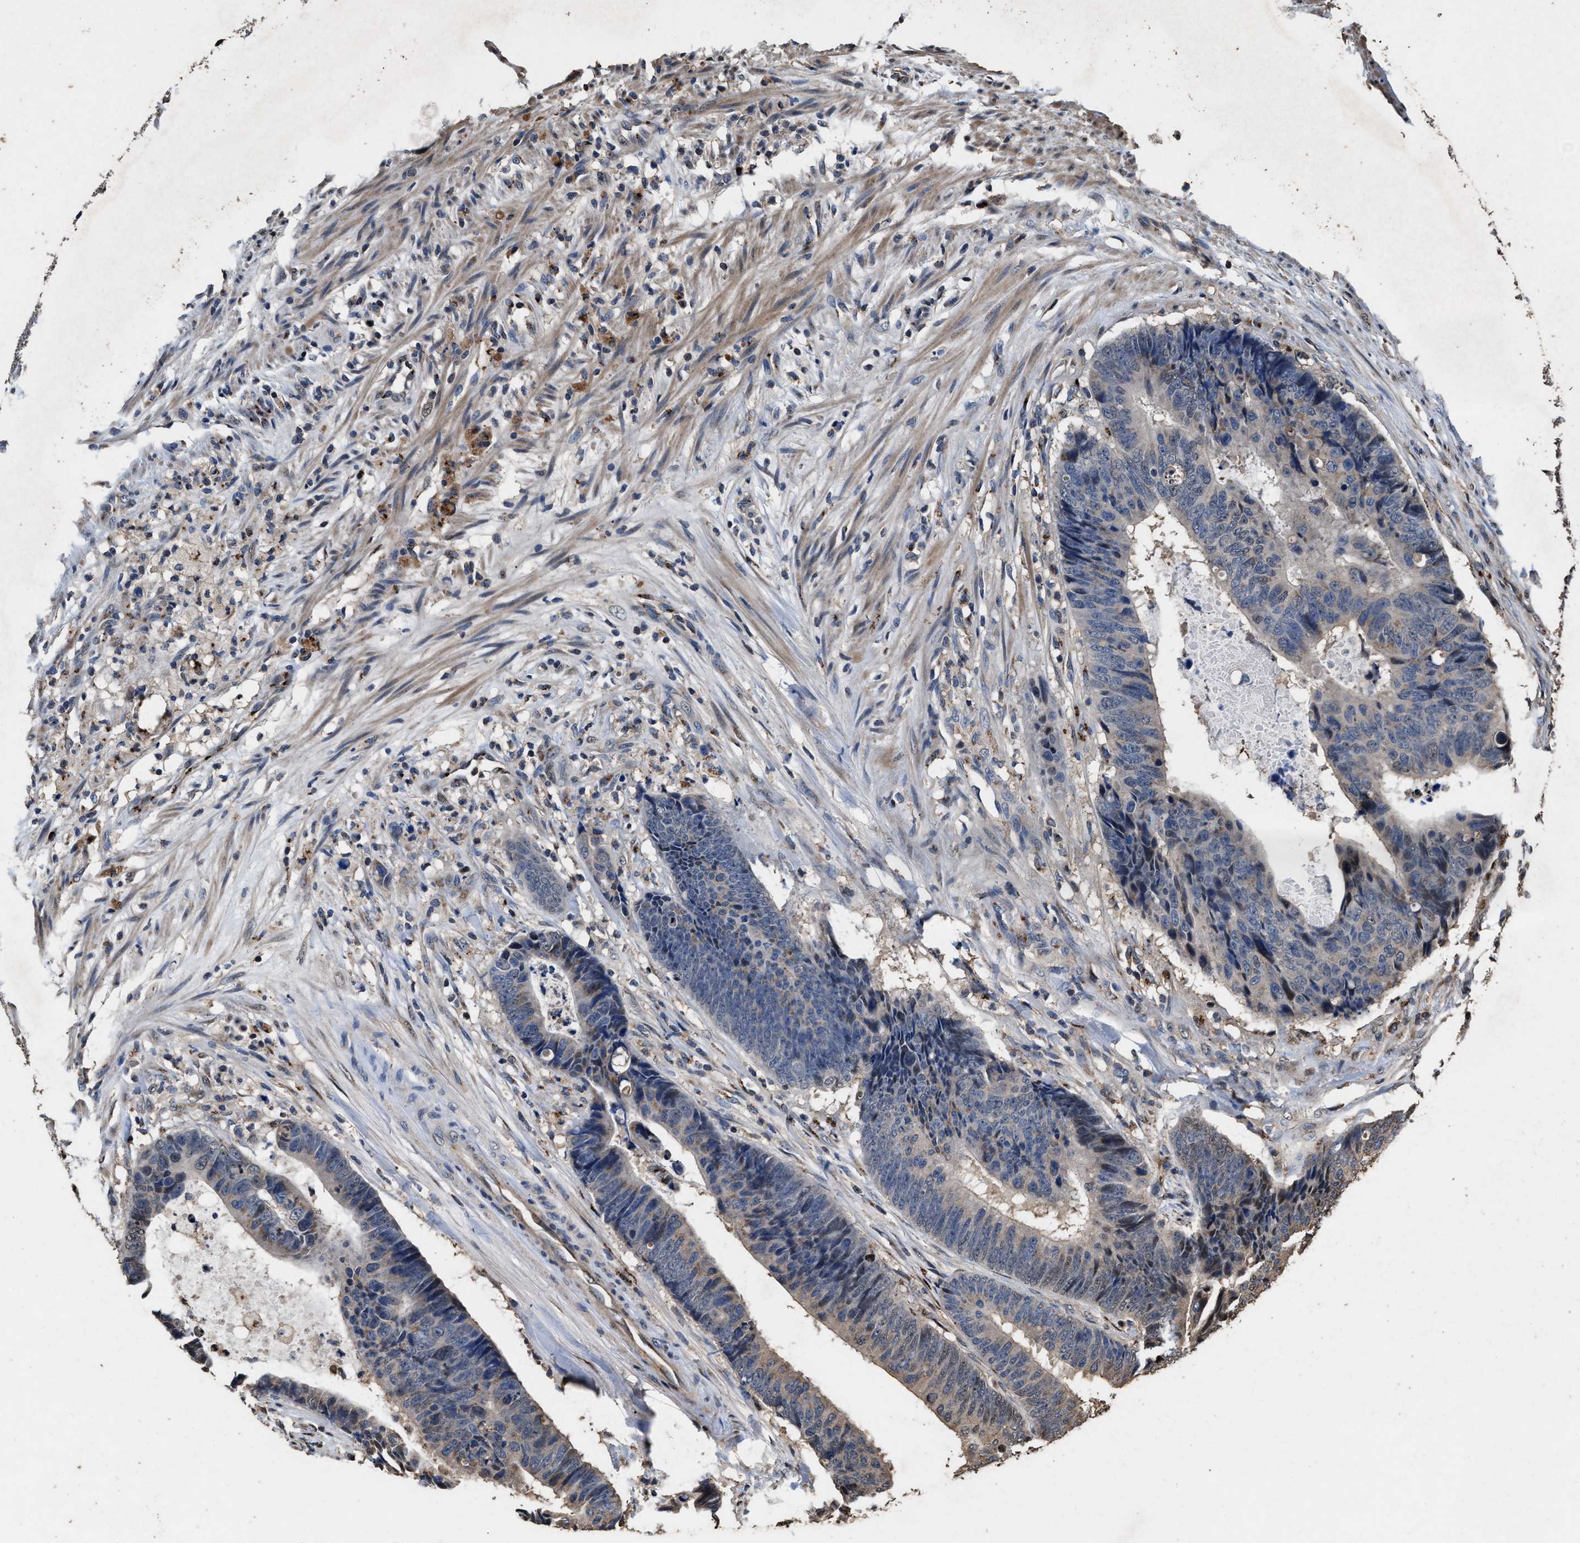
{"staining": {"intensity": "negative", "quantity": "none", "location": "none"}, "tissue": "colorectal cancer", "cell_type": "Tumor cells", "image_type": "cancer", "snomed": [{"axis": "morphology", "description": "Adenocarcinoma, NOS"}, {"axis": "topography", "description": "Colon"}], "caption": "Immunohistochemistry (IHC) of adenocarcinoma (colorectal) displays no expression in tumor cells.", "gene": "TPST2", "patient": {"sex": "male", "age": 56}}